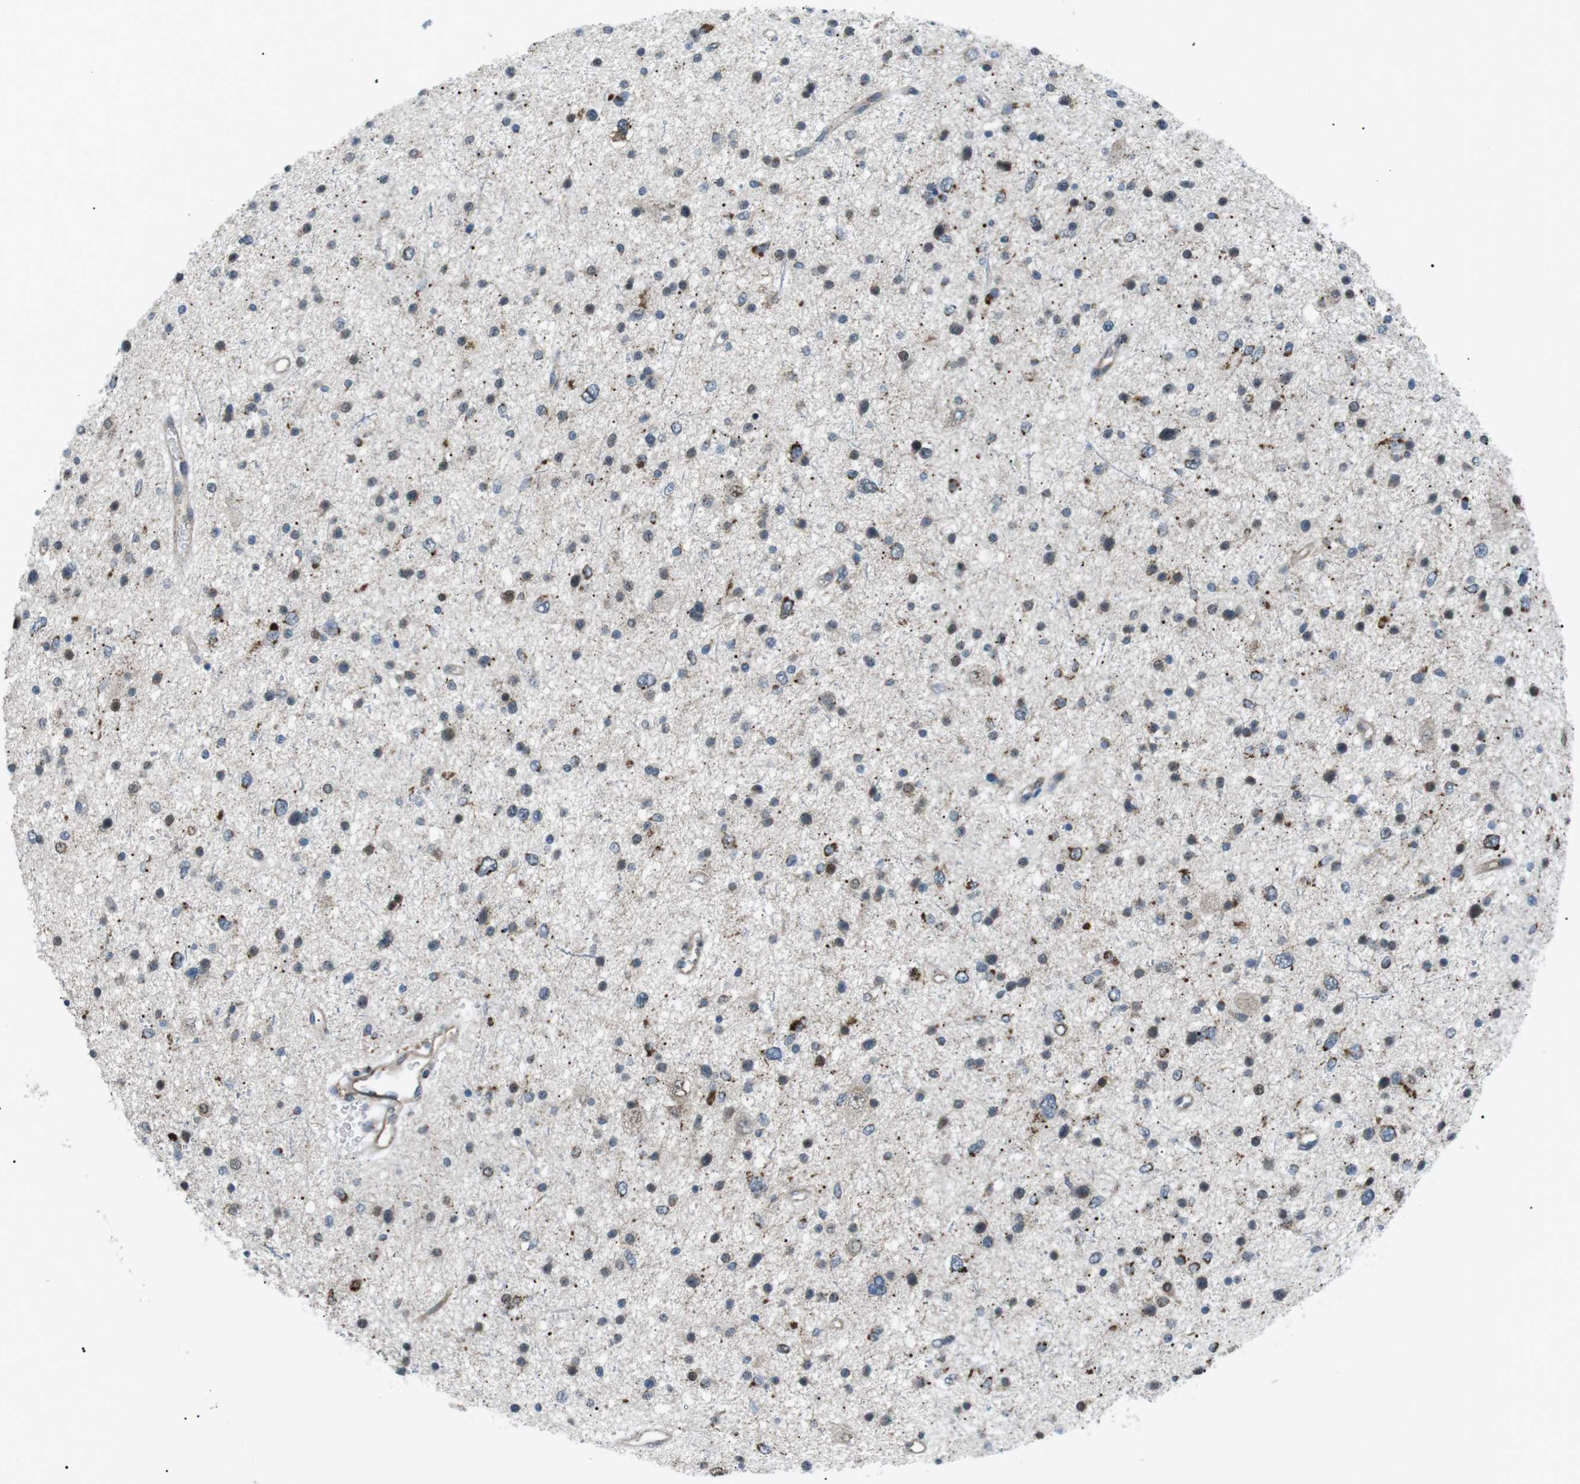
{"staining": {"intensity": "moderate", "quantity": "25%-75%", "location": "cytoplasmic/membranous"}, "tissue": "glioma", "cell_type": "Tumor cells", "image_type": "cancer", "snomed": [{"axis": "morphology", "description": "Glioma, malignant, Low grade"}, {"axis": "topography", "description": "Brain"}], "caption": "Approximately 25%-75% of tumor cells in glioma reveal moderate cytoplasmic/membranous protein positivity as visualized by brown immunohistochemical staining.", "gene": "ARID5B", "patient": {"sex": "female", "age": 37}}